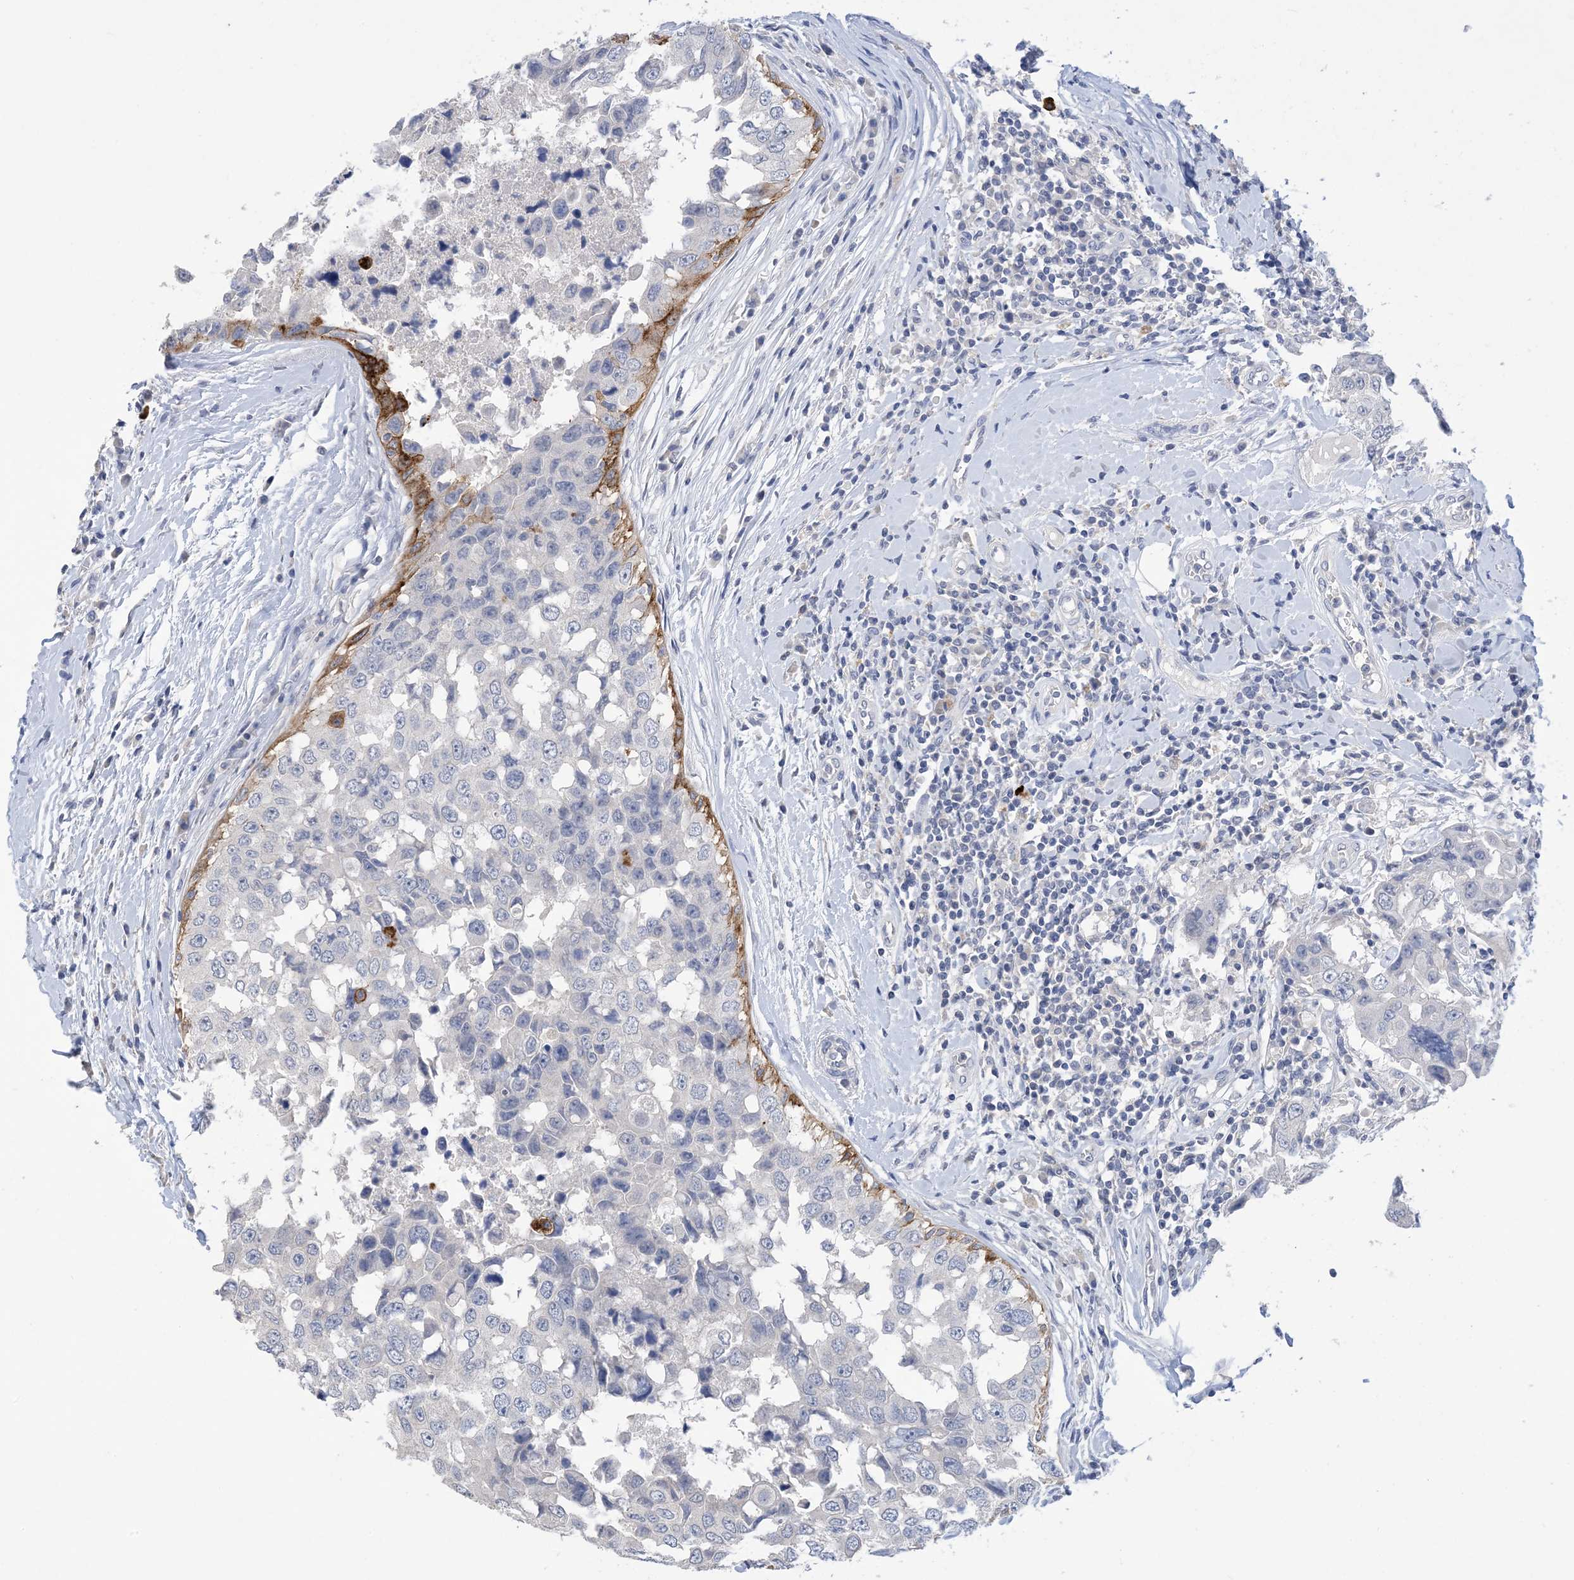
{"staining": {"intensity": "negative", "quantity": "none", "location": "none"}, "tissue": "breast cancer", "cell_type": "Tumor cells", "image_type": "cancer", "snomed": [{"axis": "morphology", "description": "Duct carcinoma"}, {"axis": "topography", "description": "Breast"}], "caption": "High magnification brightfield microscopy of breast cancer (invasive ductal carcinoma) stained with DAB (brown) and counterstained with hematoxylin (blue): tumor cells show no significant staining.", "gene": "DSC3", "patient": {"sex": "female", "age": 27}}